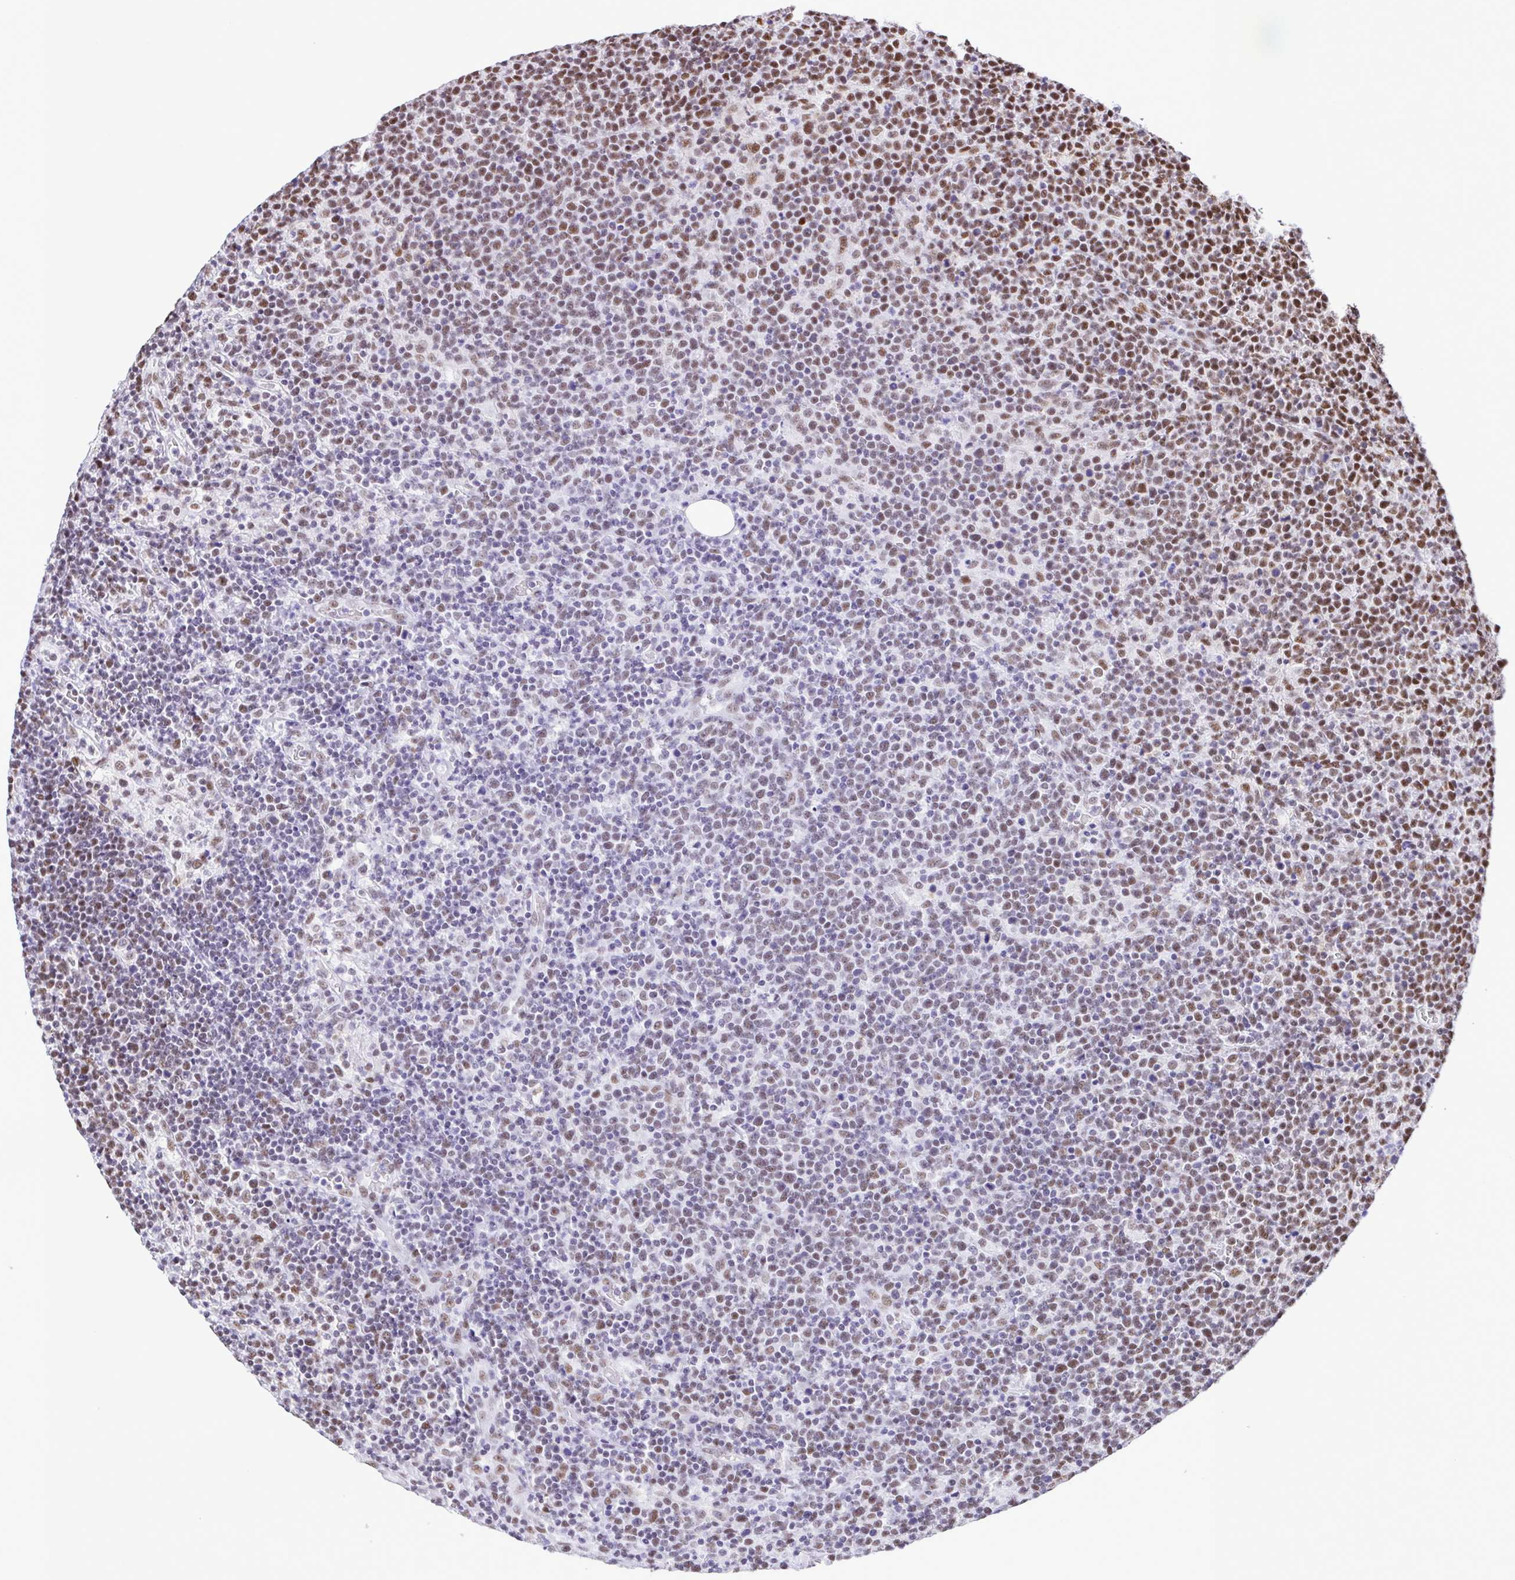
{"staining": {"intensity": "moderate", "quantity": "25%-75%", "location": "nuclear"}, "tissue": "lymphoma", "cell_type": "Tumor cells", "image_type": "cancer", "snomed": [{"axis": "morphology", "description": "Malignant lymphoma, non-Hodgkin's type, High grade"}, {"axis": "topography", "description": "Lymph node"}], "caption": "Tumor cells show moderate nuclear staining in approximately 25%-75% of cells in malignant lymphoma, non-Hodgkin's type (high-grade).", "gene": "TRIM28", "patient": {"sex": "male", "age": 61}}